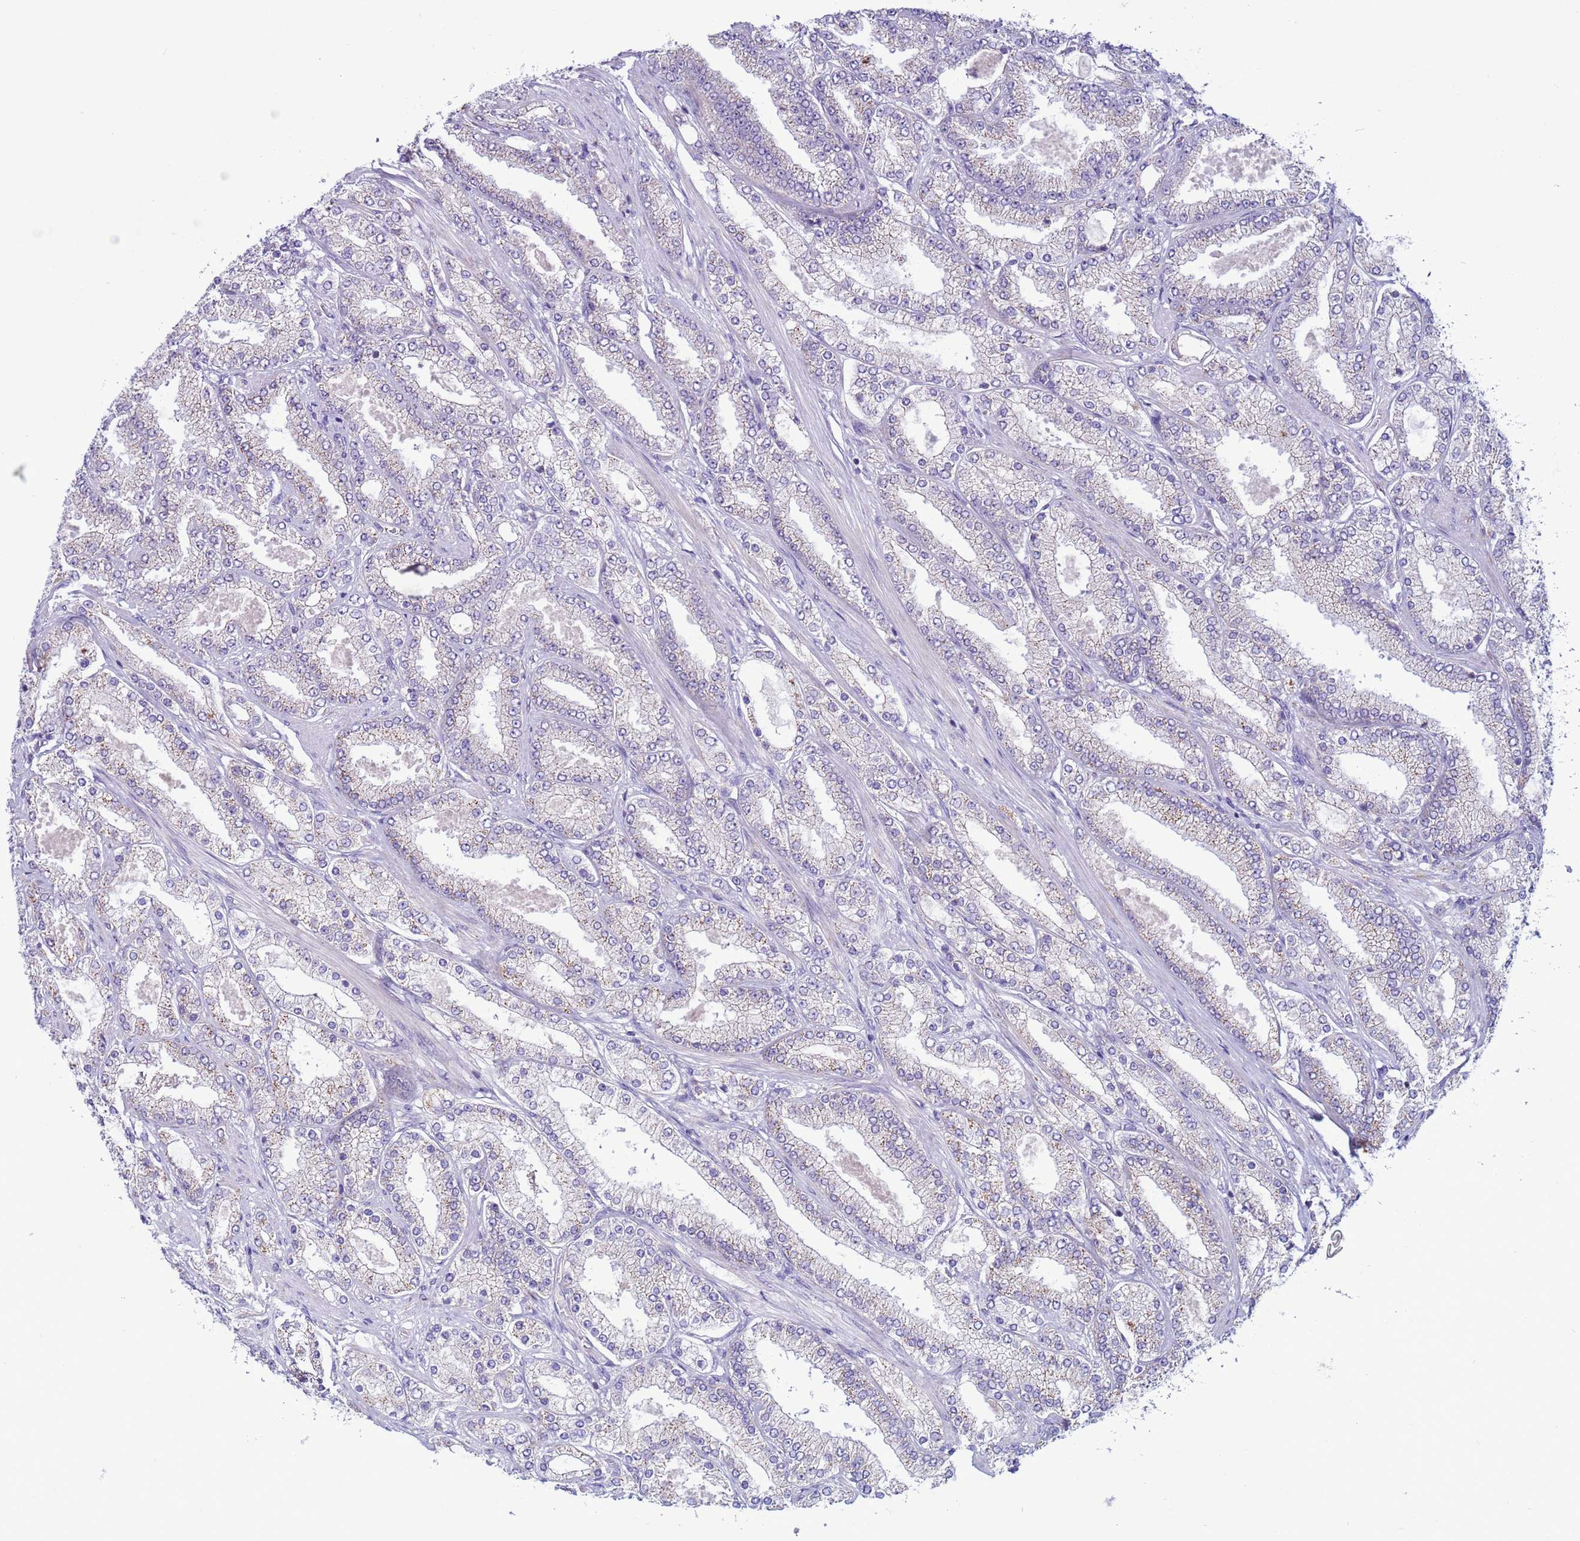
{"staining": {"intensity": "weak", "quantity": "<25%", "location": "cytoplasmic/membranous"}, "tissue": "prostate cancer", "cell_type": "Tumor cells", "image_type": "cancer", "snomed": [{"axis": "morphology", "description": "Adenocarcinoma, High grade"}, {"axis": "topography", "description": "Prostate"}], "caption": "There is no significant expression in tumor cells of prostate high-grade adenocarcinoma.", "gene": "NCALD", "patient": {"sex": "male", "age": 68}}